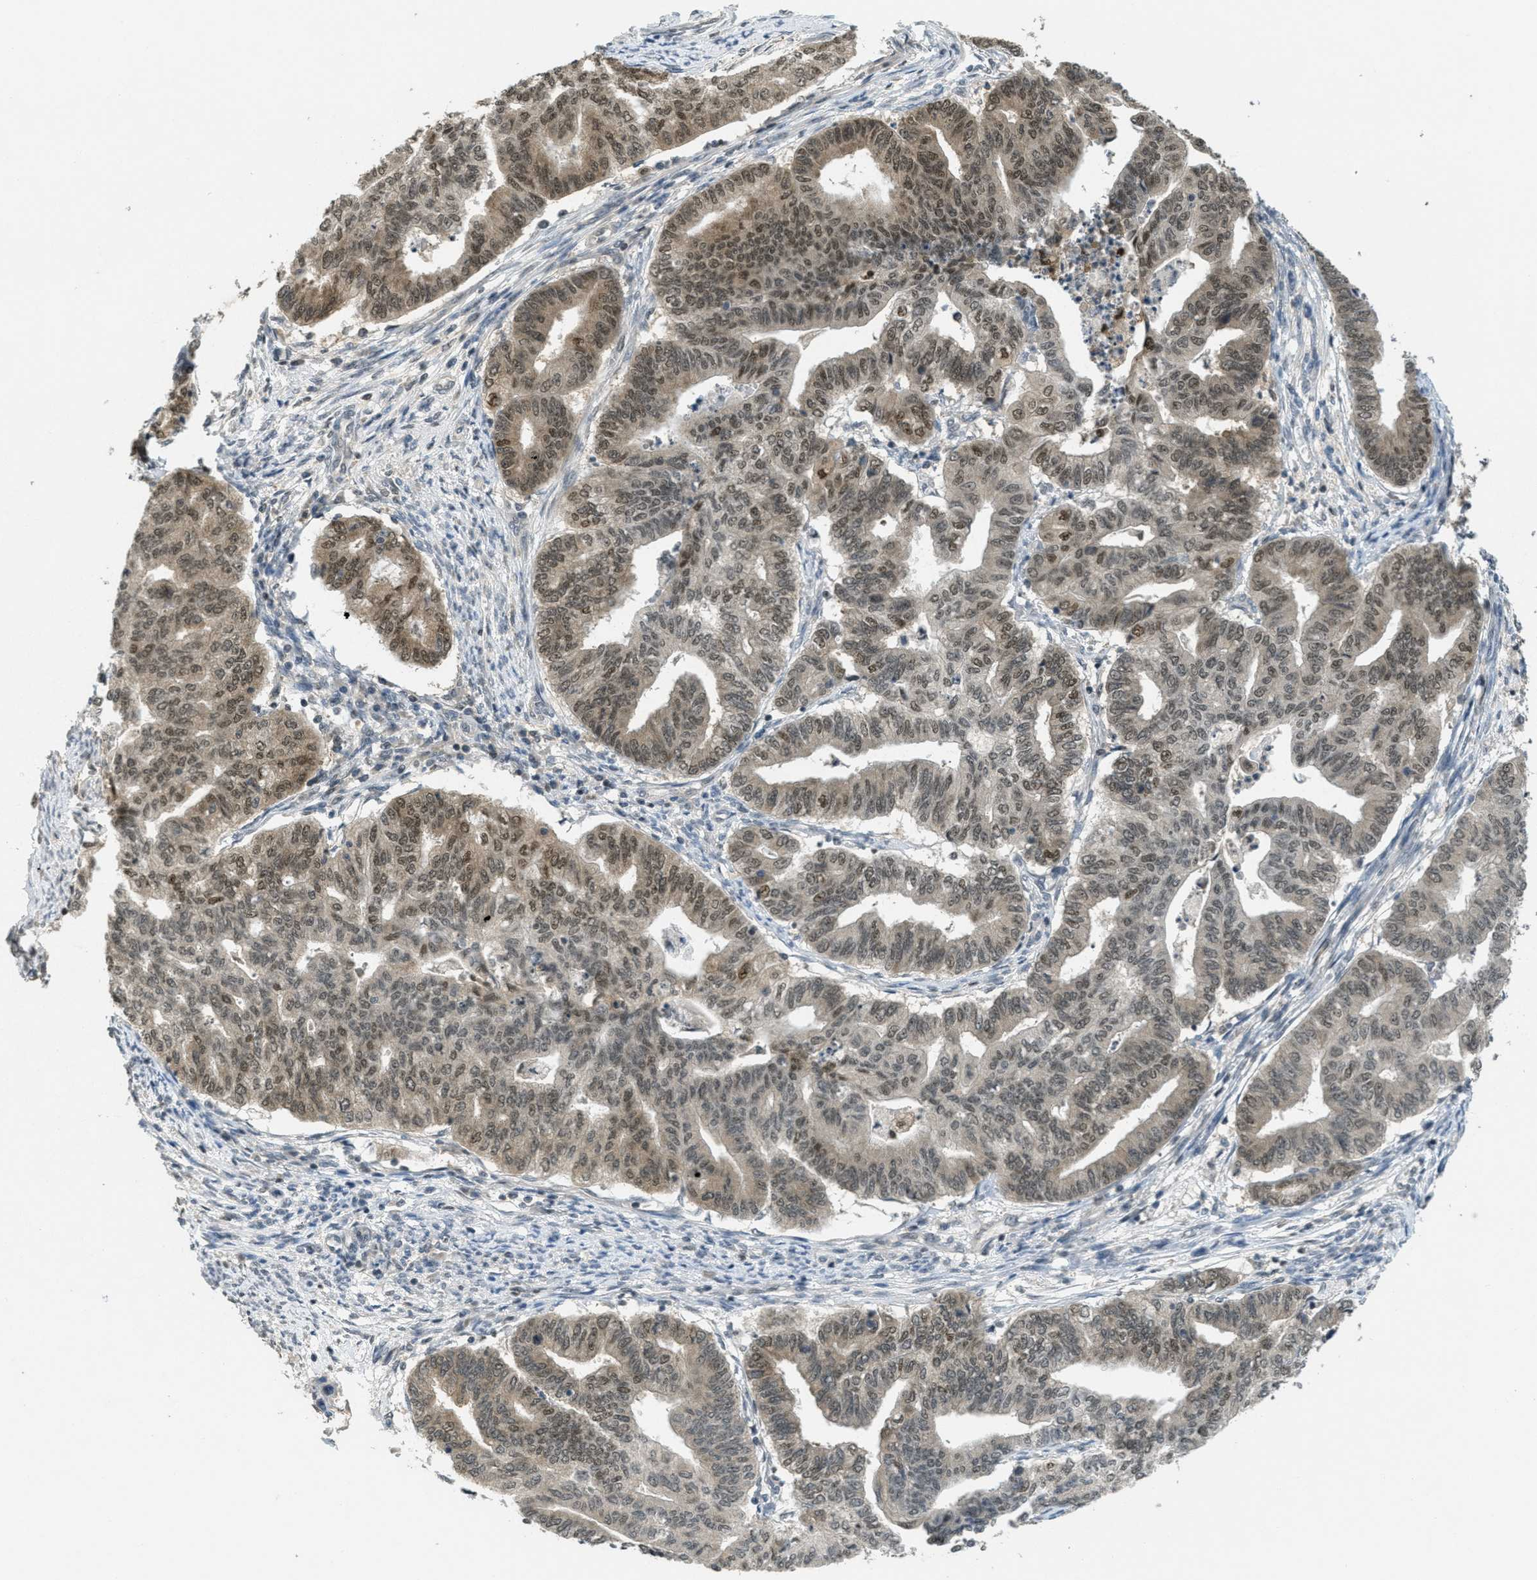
{"staining": {"intensity": "moderate", "quantity": ">75%", "location": "cytoplasmic/membranous,nuclear"}, "tissue": "endometrial cancer", "cell_type": "Tumor cells", "image_type": "cancer", "snomed": [{"axis": "morphology", "description": "Adenocarcinoma, NOS"}, {"axis": "topography", "description": "Endometrium"}], "caption": "A brown stain shows moderate cytoplasmic/membranous and nuclear expression of a protein in endometrial cancer (adenocarcinoma) tumor cells. Immunohistochemistry stains the protein of interest in brown and the nuclei are stained blue.", "gene": "DNAJB1", "patient": {"sex": "female", "age": 79}}